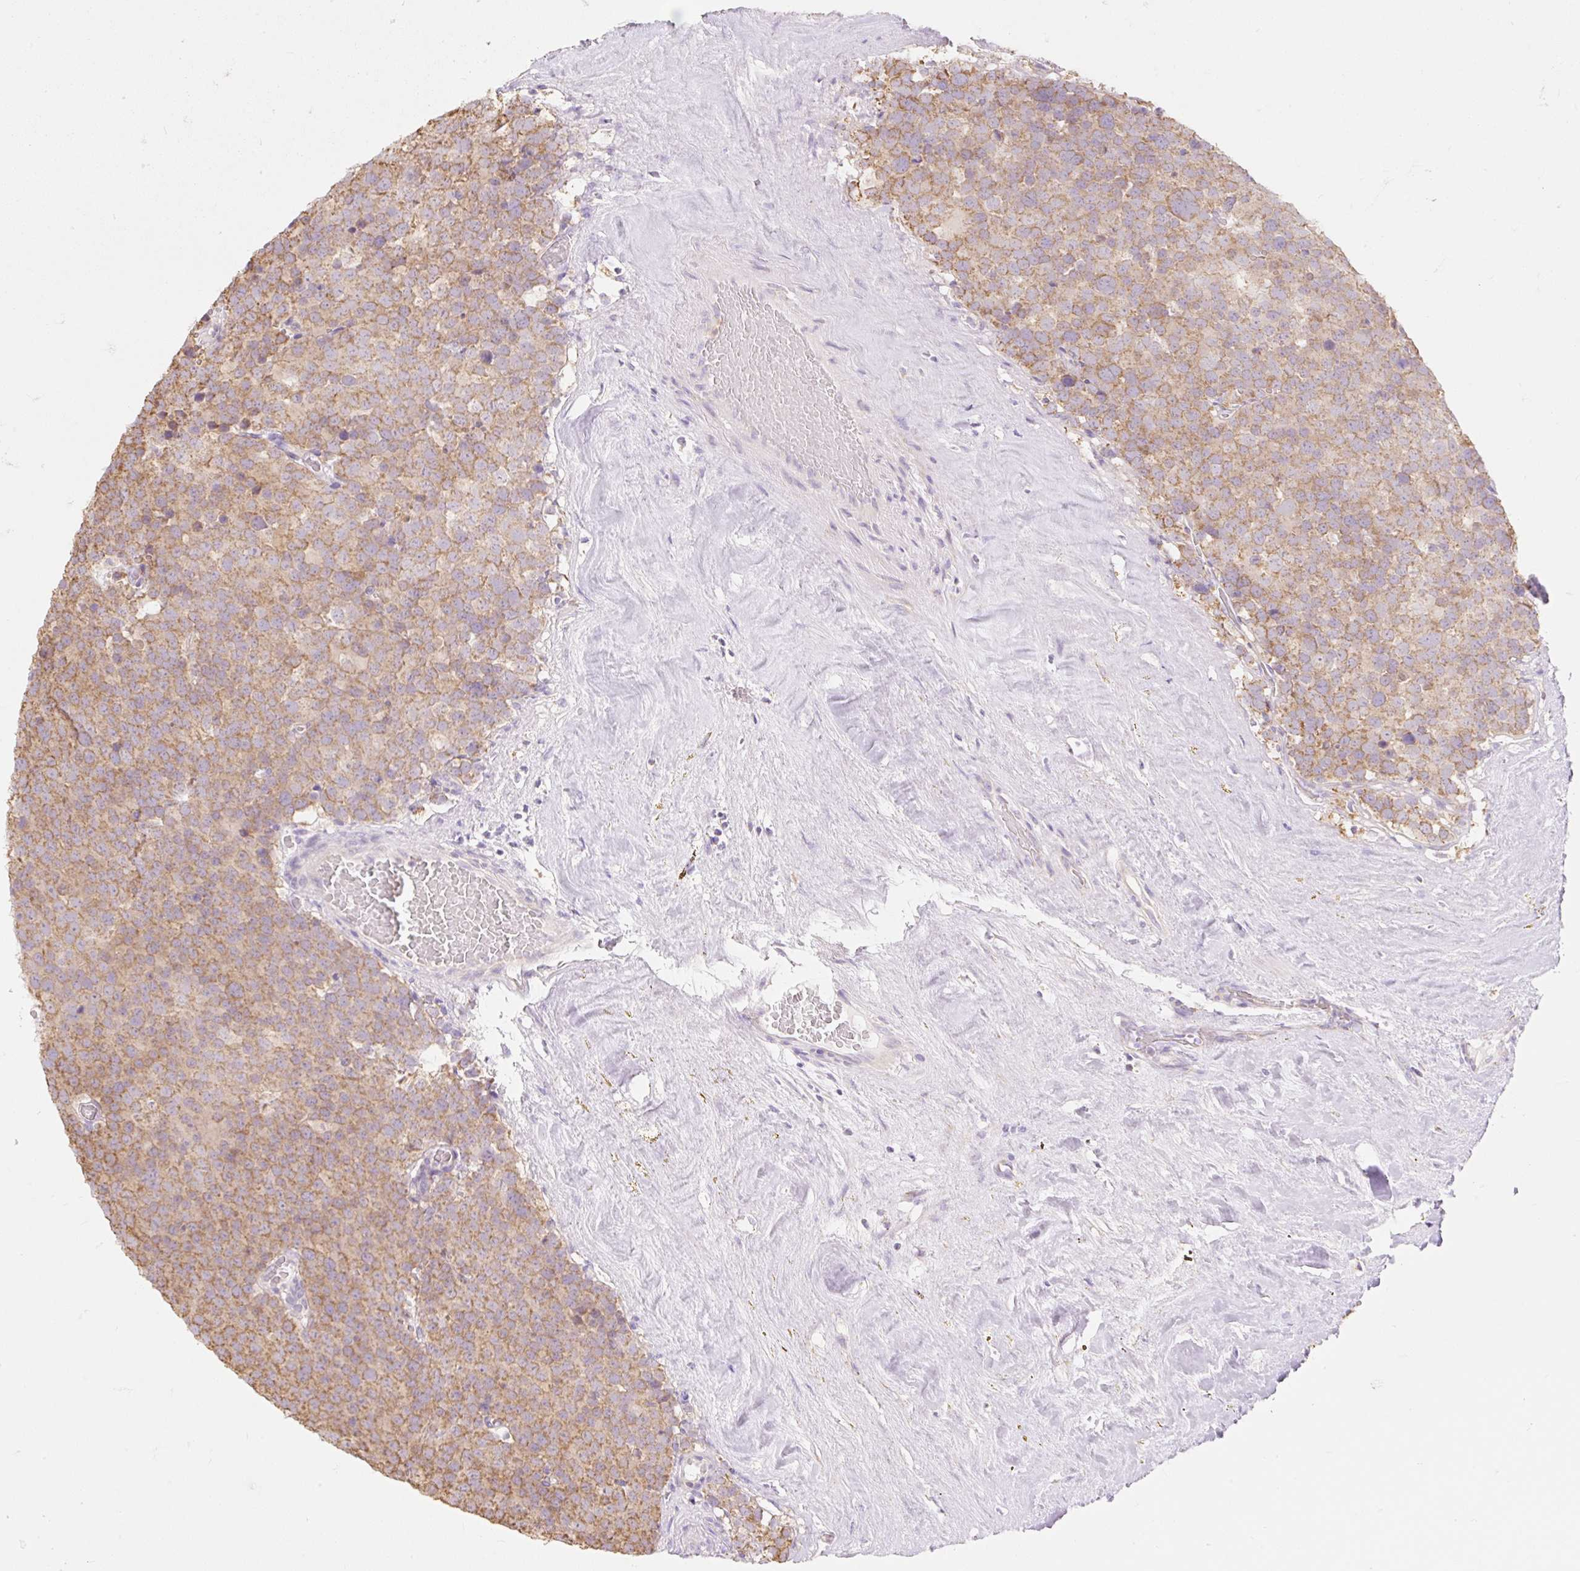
{"staining": {"intensity": "moderate", "quantity": ">75%", "location": "cytoplasmic/membranous"}, "tissue": "testis cancer", "cell_type": "Tumor cells", "image_type": "cancer", "snomed": [{"axis": "morphology", "description": "Seminoma, NOS"}, {"axis": "topography", "description": "Testis"}], "caption": "The micrograph demonstrates staining of testis seminoma, revealing moderate cytoplasmic/membranous protein positivity (brown color) within tumor cells.", "gene": "DHX35", "patient": {"sex": "male", "age": 71}}